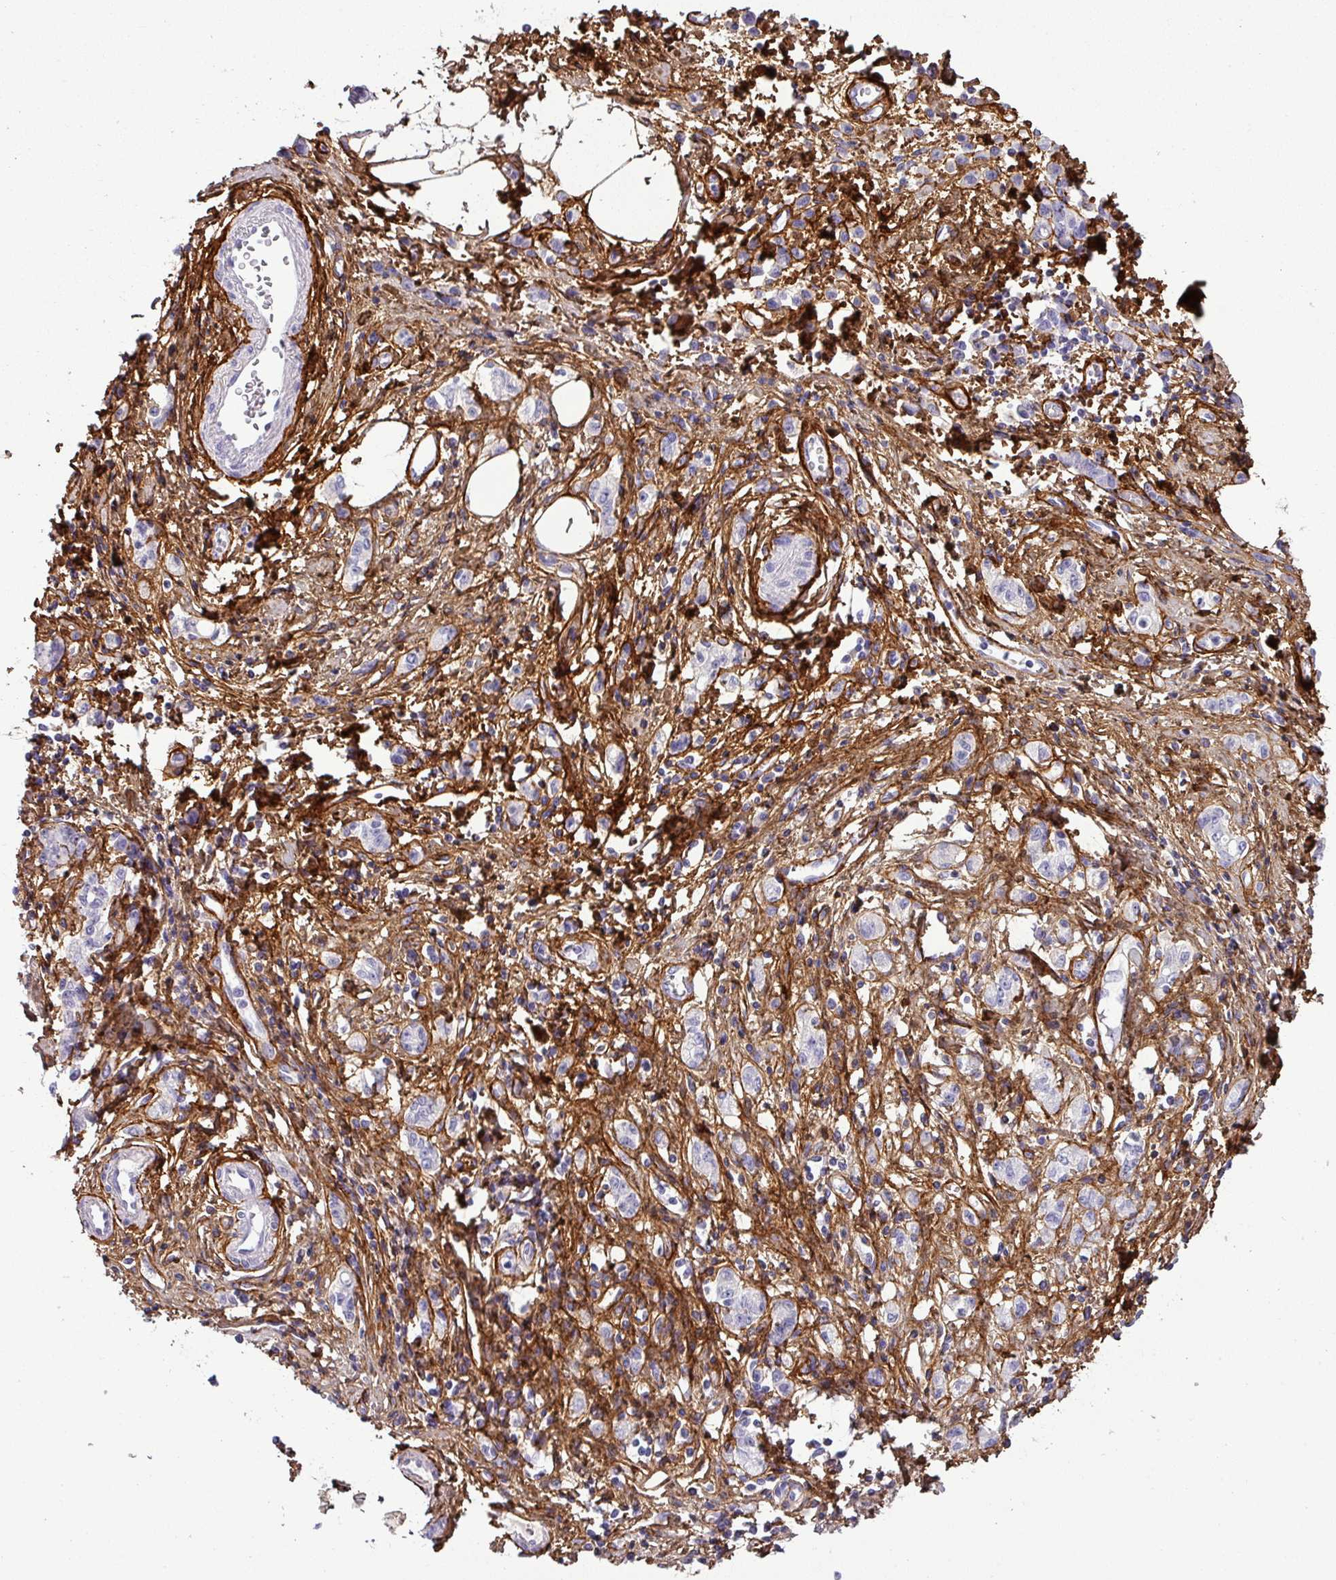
{"staining": {"intensity": "negative", "quantity": "none", "location": "none"}, "tissue": "stomach cancer", "cell_type": "Tumor cells", "image_type": "cancer", "snomed": [{"axis": "morphology", "description": "Adenocarcinoma, NOS"}, {"axis": "topography", "description": "Stomach"}], "caption": "The photomicrograph displays no significant staining in tumor cells of stomach adenocarcinoma.", "gene": "PARD6G", "patient": {"sex": "male", "age": 77}}